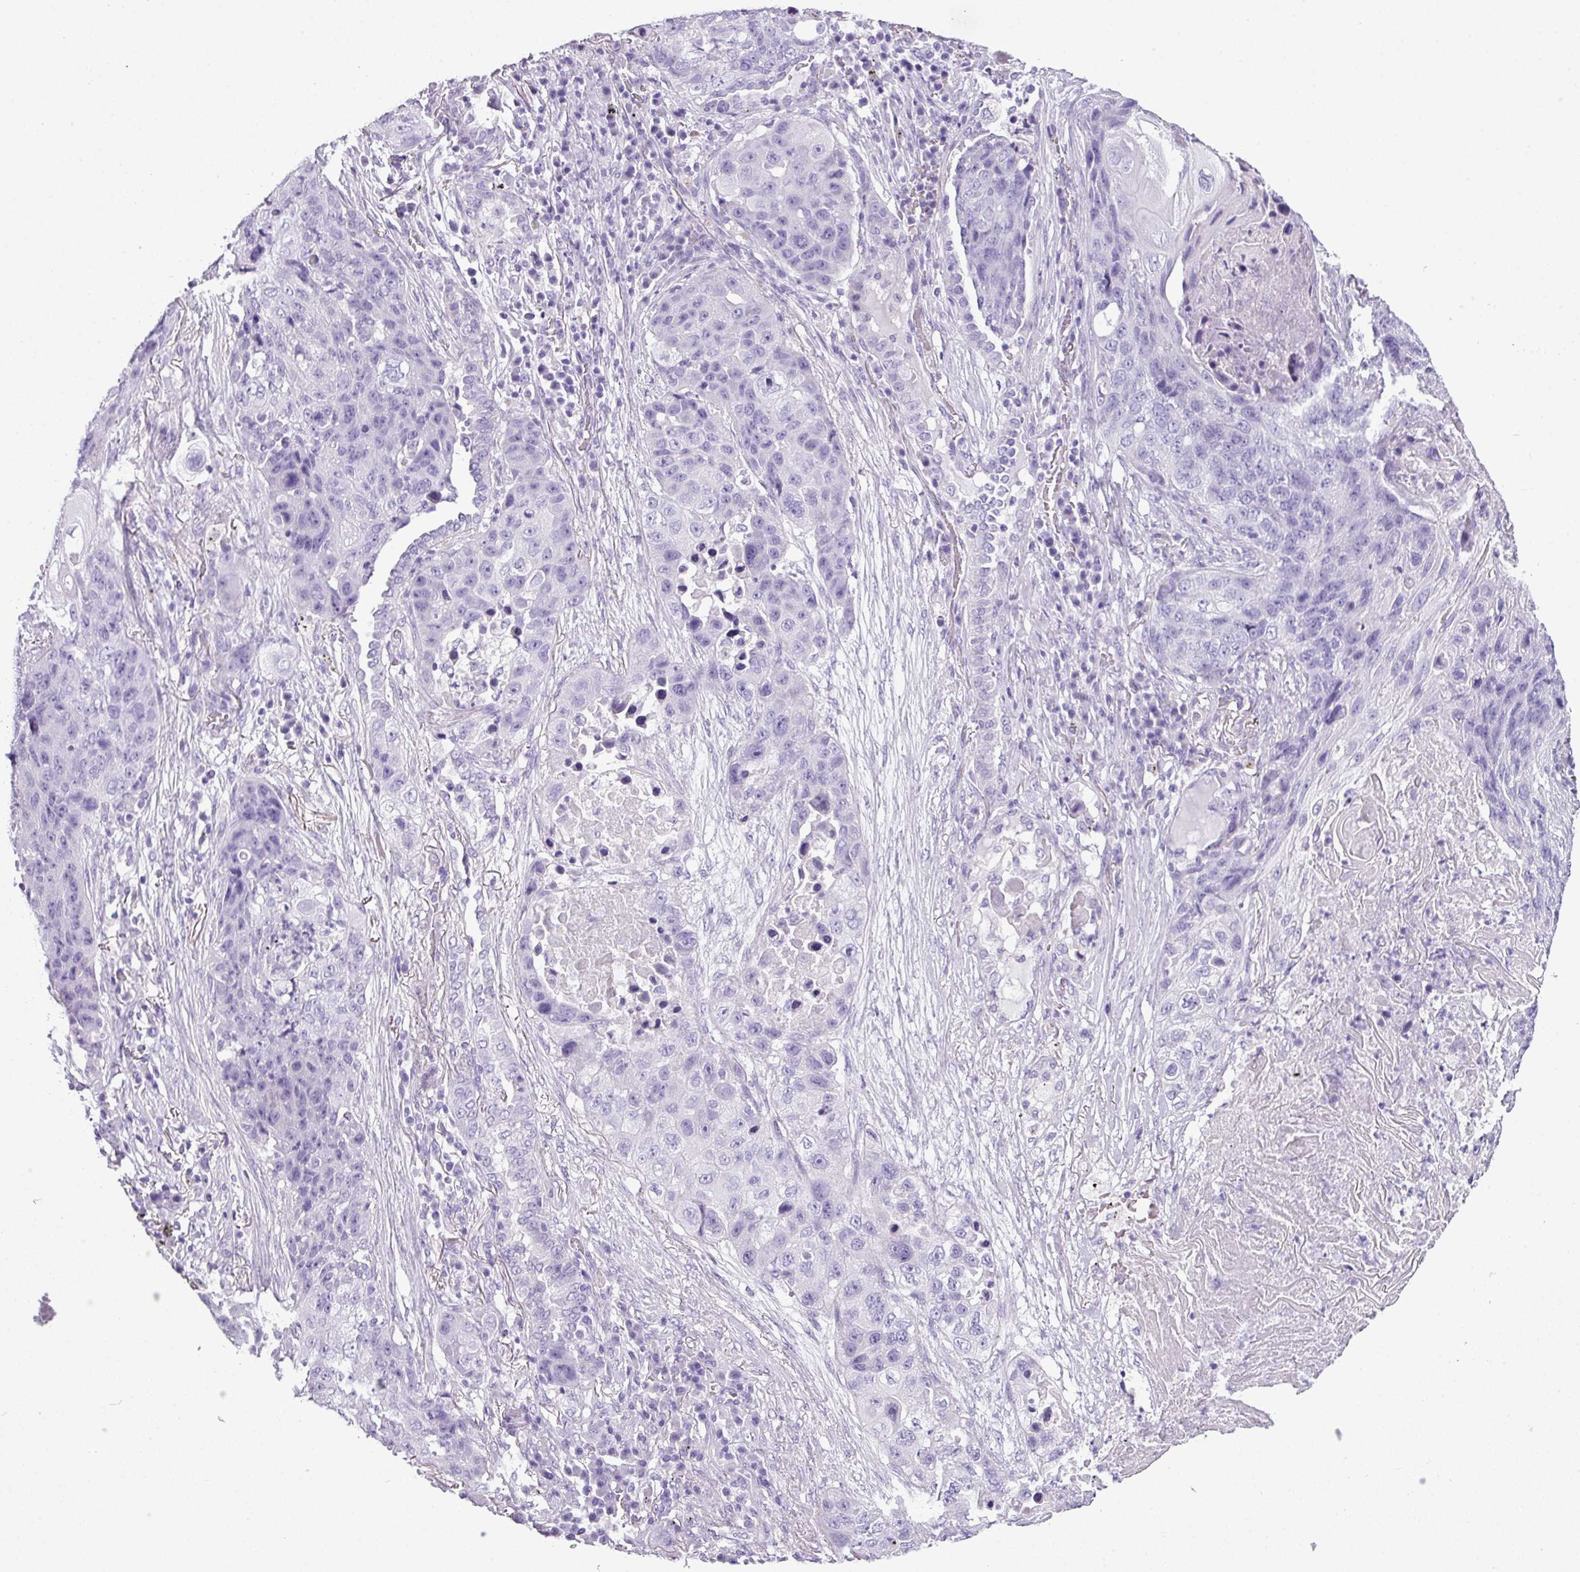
{"staining": {"intensity": "negative", "quantity": "none", "location": "none"}, "tissue": "lung cancer", "cell_type": "Tumor cells", "image_type": "cancer", "snomed": [{"axis": "morphology", "description": "Squamous cell carcinoma, NOS"}, {"axis": "topography", "description": "Lung"}], "caption": "Lung cancer was stained to show a protein in brown. There is no significant expression in tumor cells. (DAB immunohistochemistry (IHC) with hematoxylin counter stain).", "gene": "AGO3", "patient": {"sex": "female", "age": 63}}